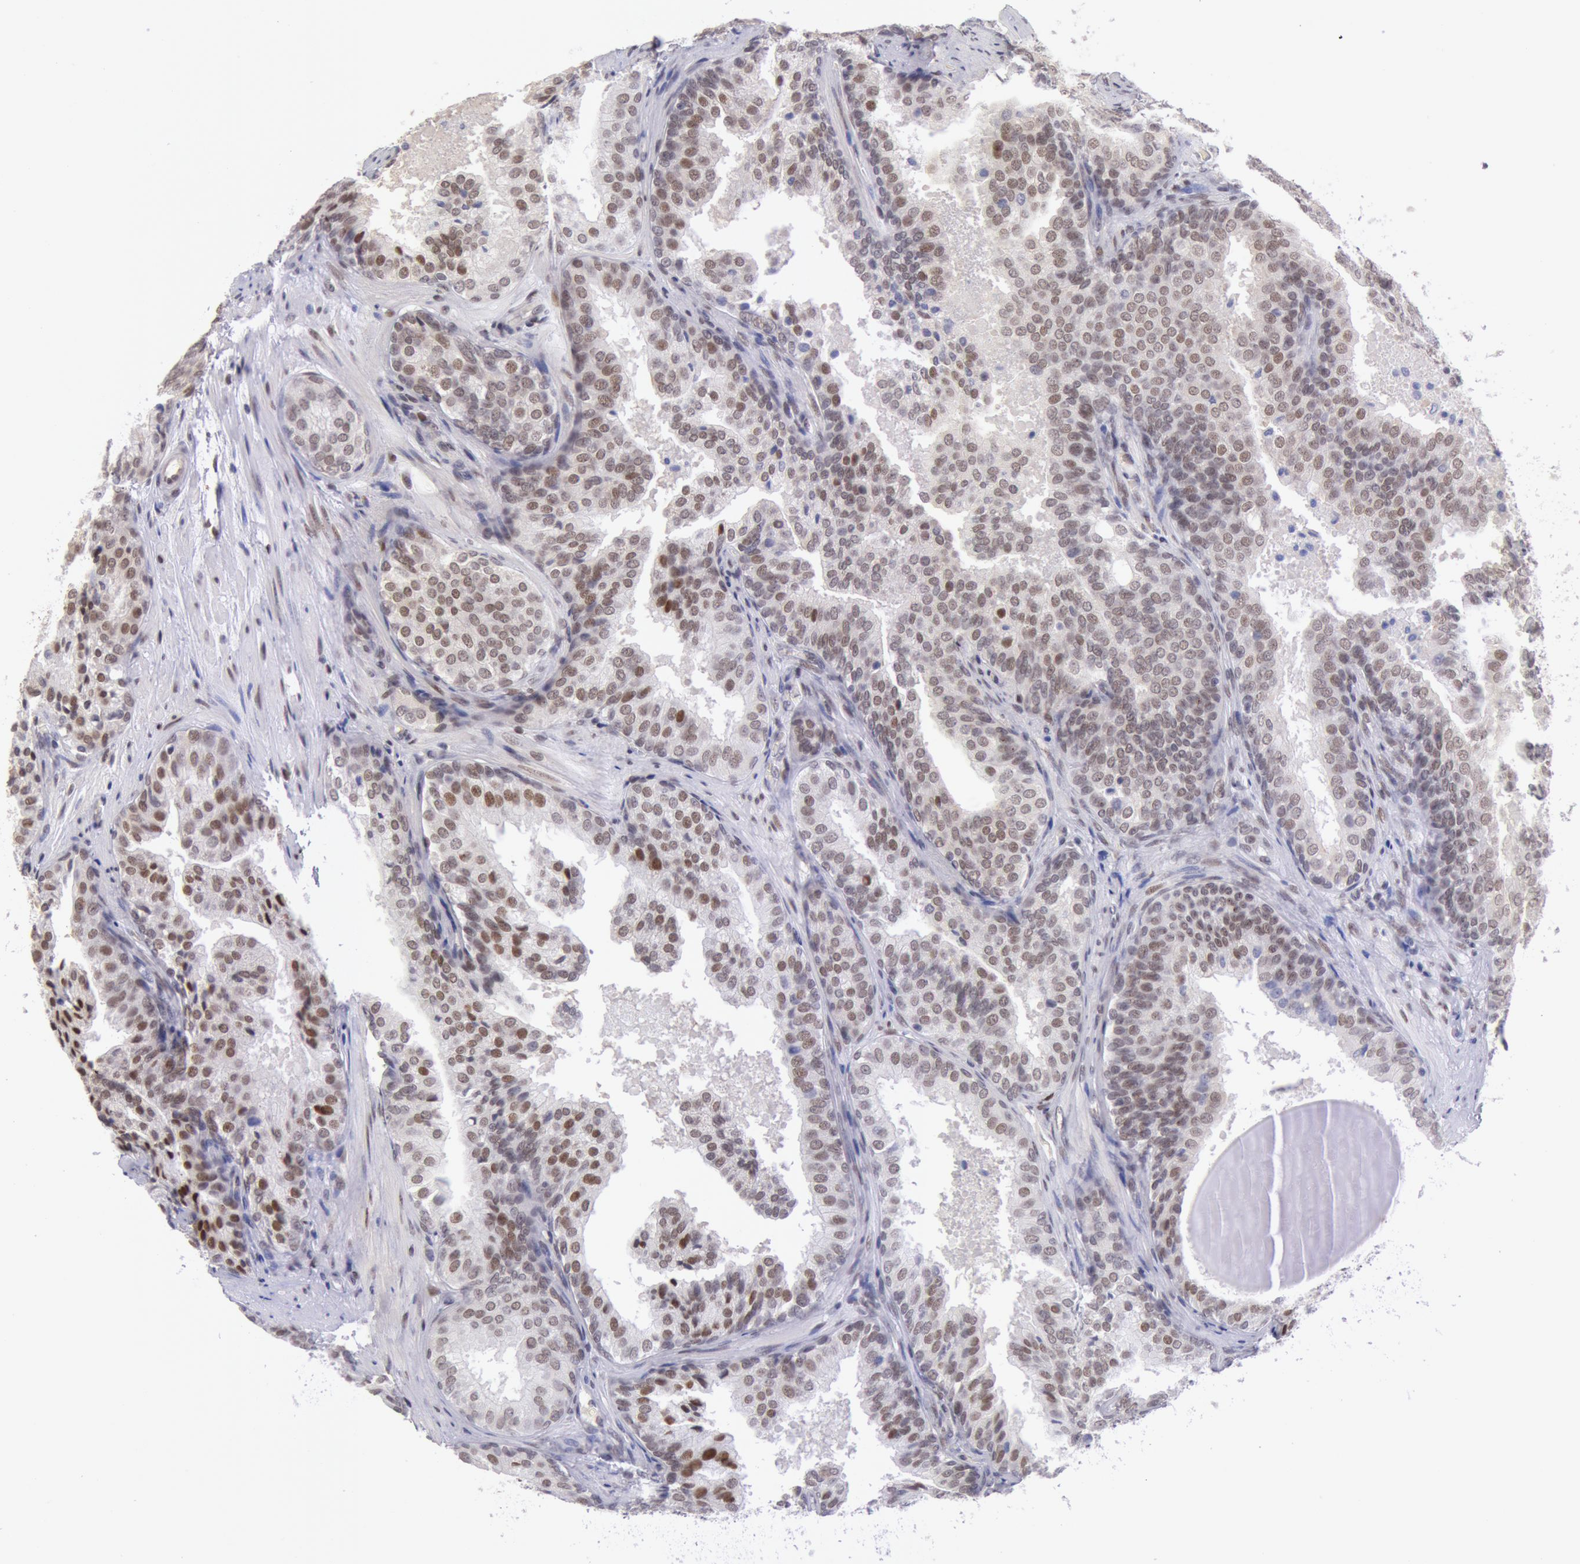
{"staining": {"intensity": "moderate", "quantity": "25%-75%", "location": "nuclear"}, "tissue": "prostate cancer", "cell_type": "Tumor cells", "image_type": "cancer", "snomed": [{"axis": "morphology", "description": "Adenocarcinoma, Low grade"}, {"axis": "topography", "description": "Prostate"}], "caption": "Immunohistochemistry staining of prostate adenocarcinoma (low-grade), which exhibits medium levels of moderate nuclear expression in about 25%-75% of tumor cells indicating moderate nuclear protein staining. The staining was performed using DAB (brown) for protein detection and nuclei were counterstained in hematoxylin (blue).", "gene": "CDKN2B", "patient": {"sex": "male", "age": 69}}